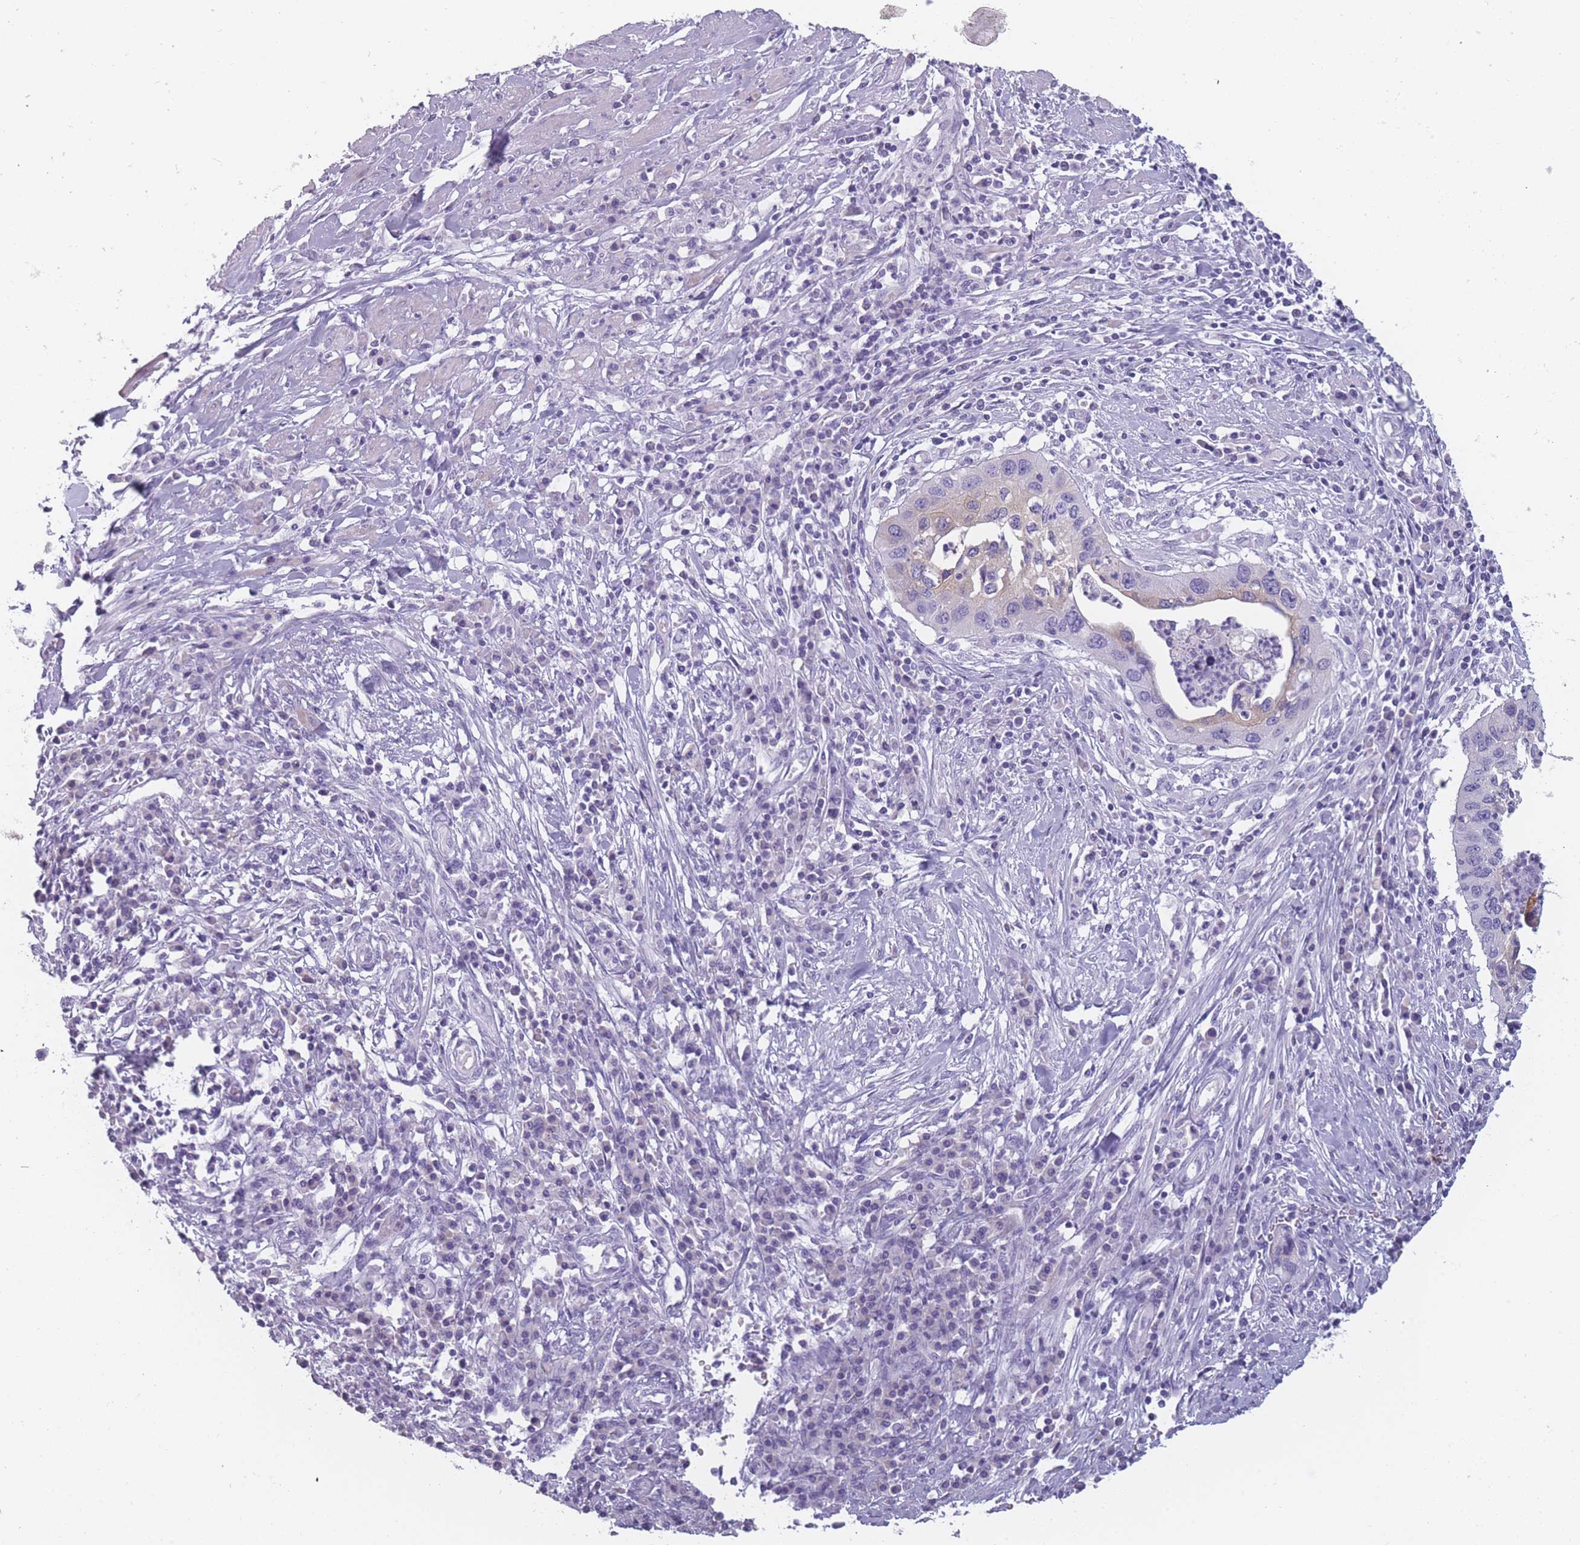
{"staining": {"intensity": "moderate", "quantity": "<25%", "location": "cytoplasmic/membranous"}, "tissue": "cervical cancer", "cell_type": "Tumor cells", "image_type": "cancer", "snomed": [{"axis": "morphology", "description": "Squamous cell carcinoma, NOS"}, {"axis": "topography", "description": "Cervix"}], "caption": "A histopathology image of human cervical cancer (squamous cell carcinoma) stained for a protein reveals moderate cytoplasmic/membranous brown staining in tumor cells.", "gene": "PPFIA3", "patient": {"sex": "female", "age": 38}}